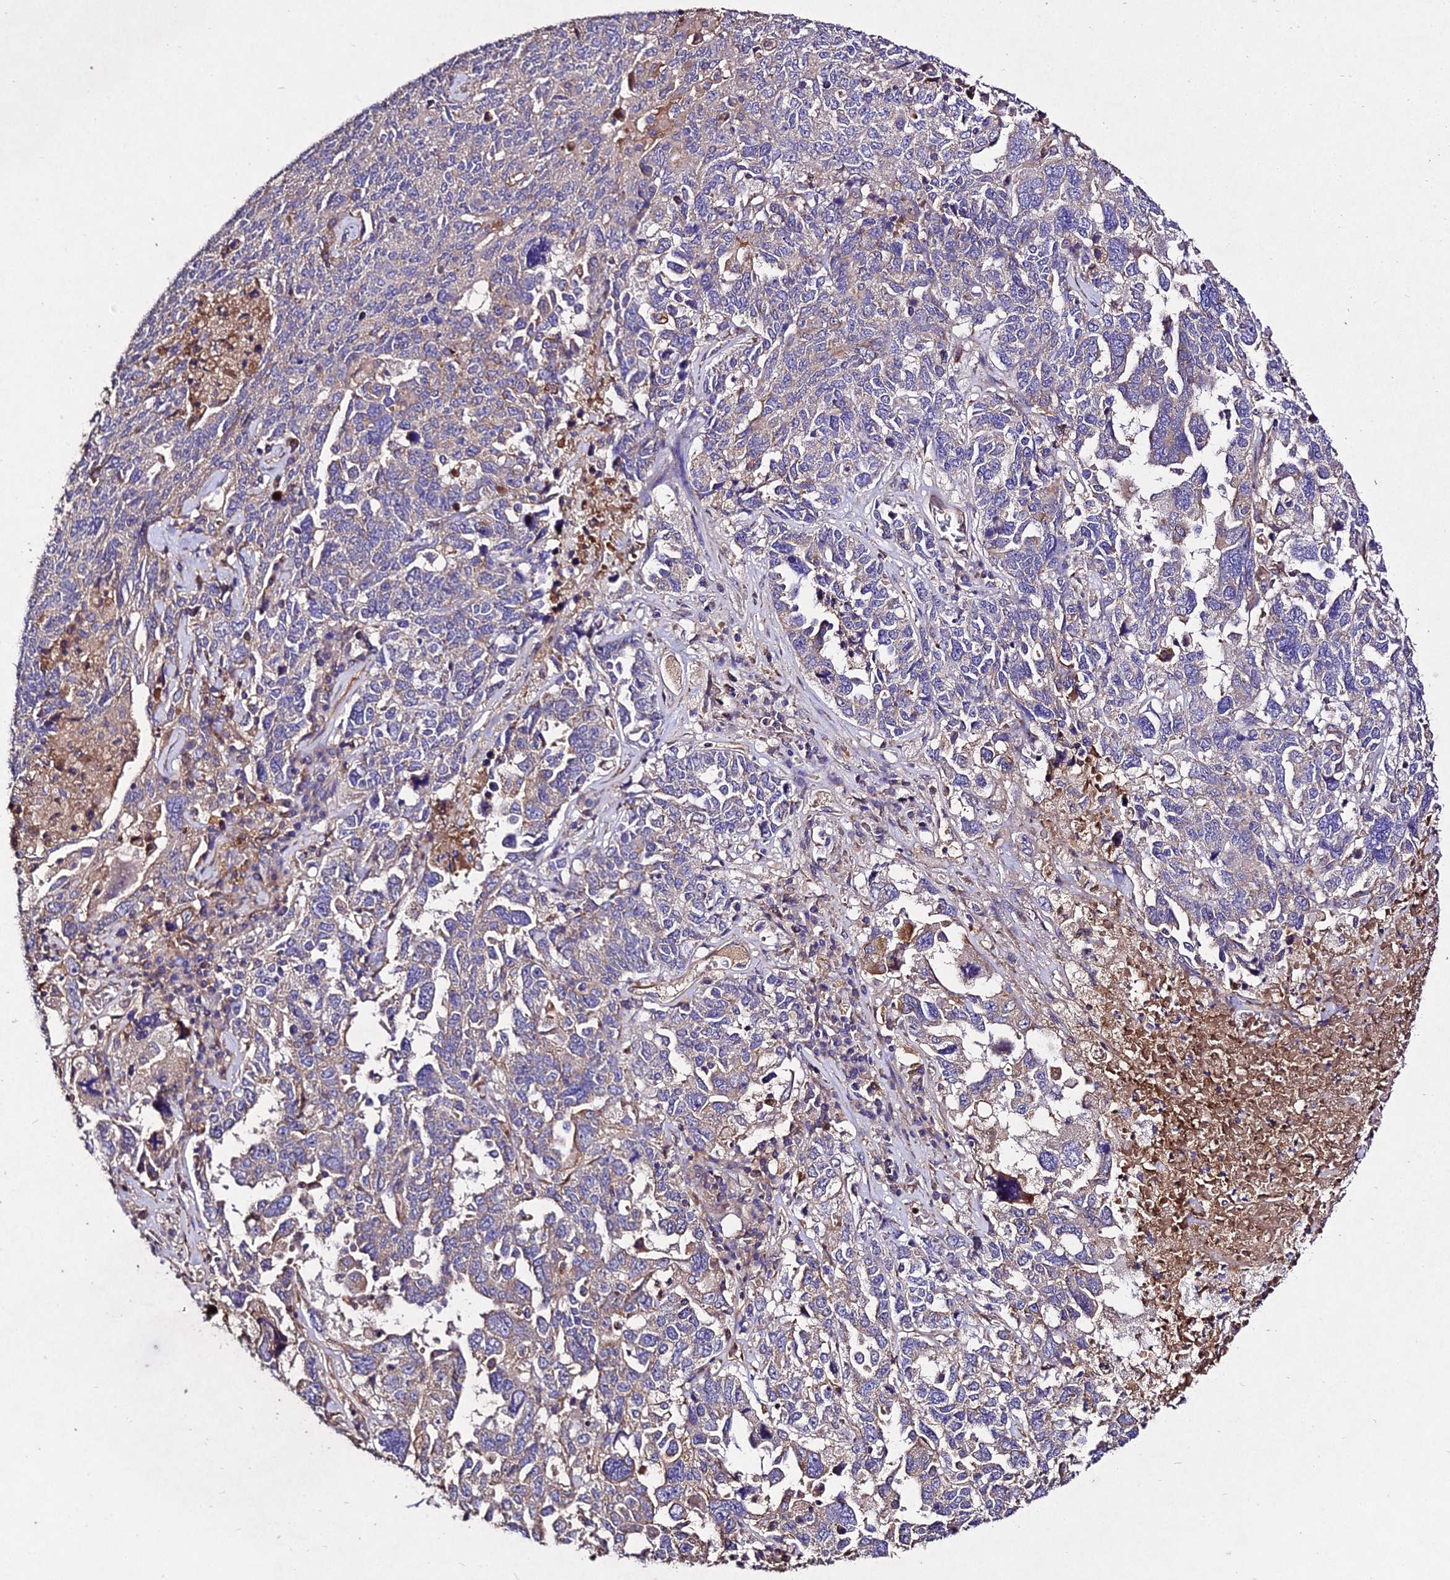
{"staining": {"intensity": "weak", "quantity": "<25%", "location": "cytoplasmic/membranous"}, "tissue": "ovarian cancer", "cell_type": "Tumor cells", "image_type": "cancer", "snomed": [{"axis": "morphology", "description": "Carcinoma, endometroid"}, {"axis": "topography", "description": "Ovary"}], "caption": "The immunohistochemistry (IHC) image has no significant expression in tumor cells of ovarian cancer tissue.", "gene": "AP3M2", "patient": {"sex": "female", "age": 62}}